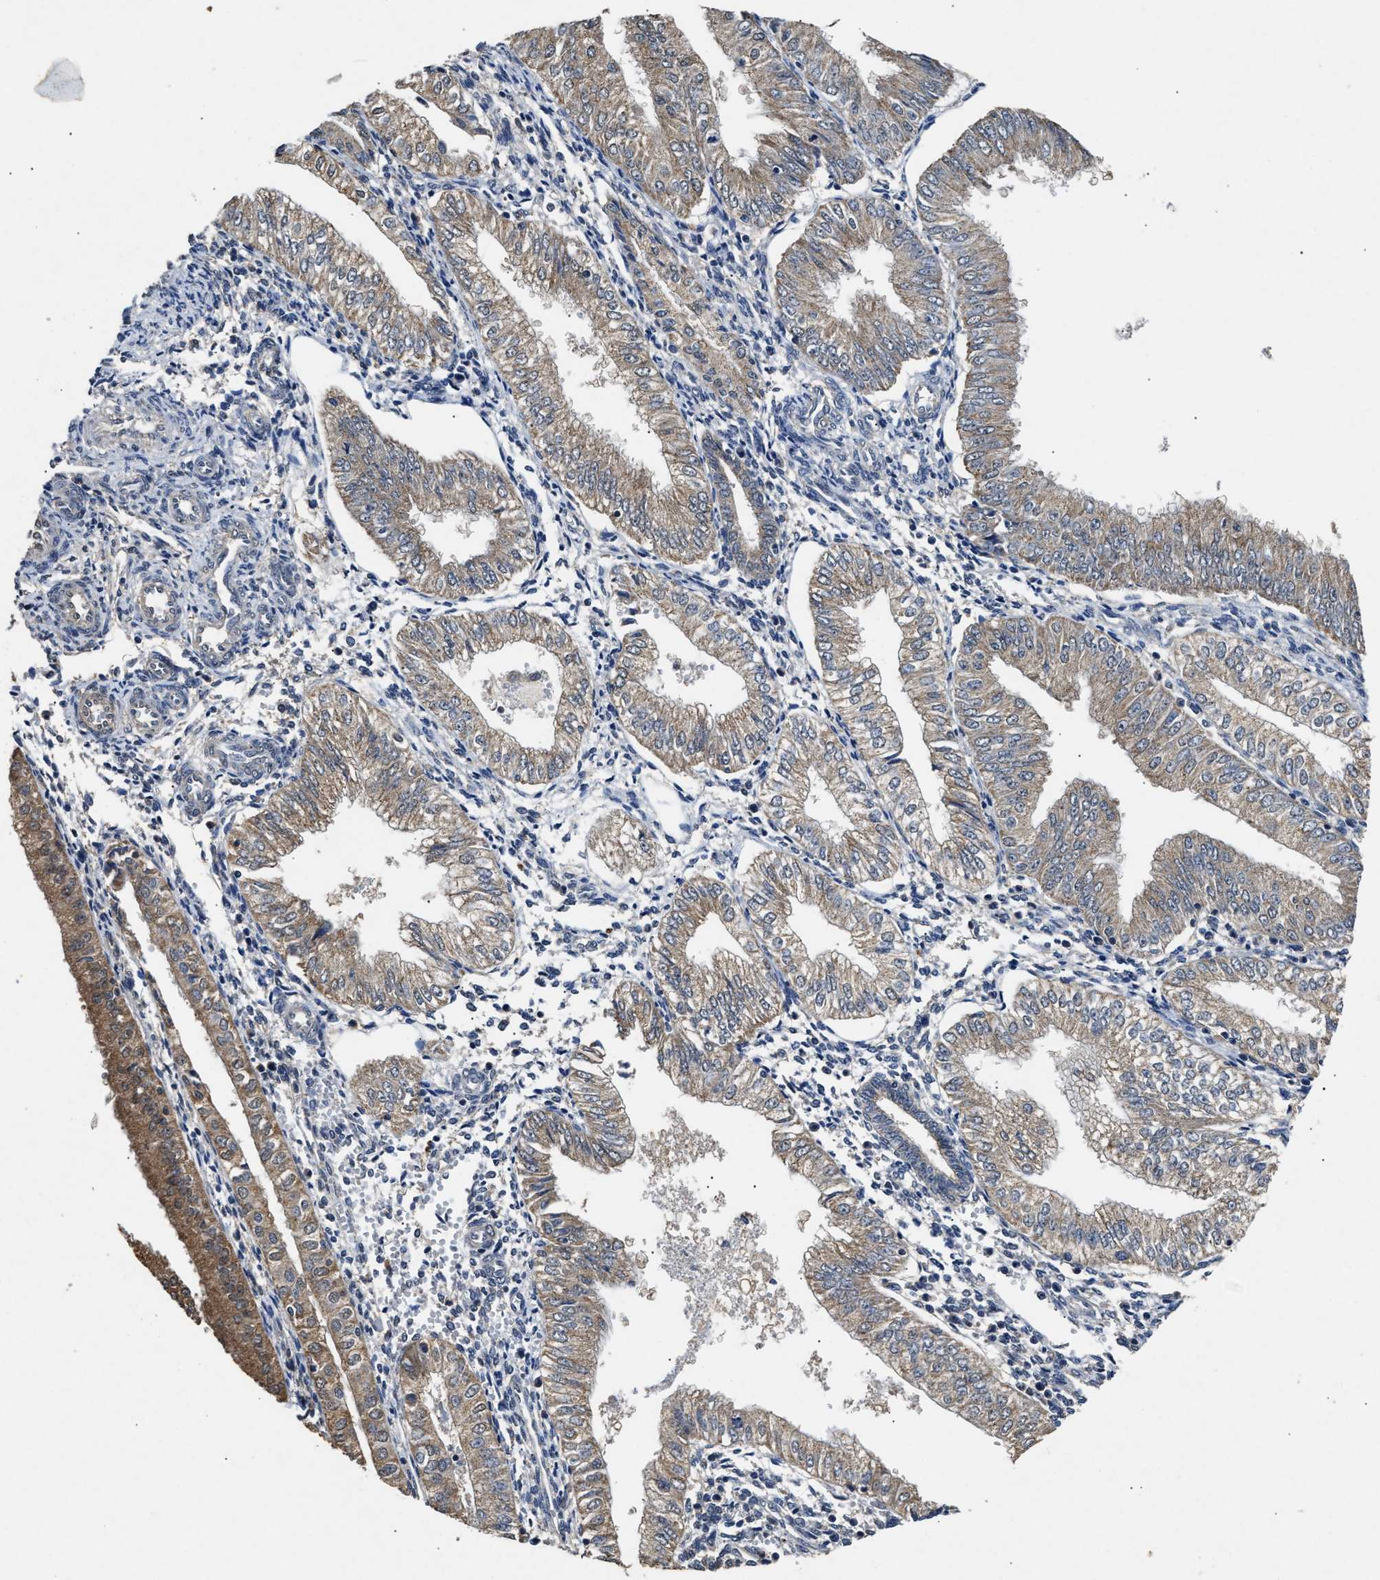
{"staining": {"intensity": "moderate", "quantity": "25%-75%", "location": "cytoplasmic/membranous"}, "tissue": "endometrial cancer", "cell_type": "Tumor cells", "image_type": "cancer", "snomed": [{"axis": "morphology", "description": "Adenocarcinoma, NOS"}, {"axis": "topography", "description": "Endometrium"}], "caption": "Adenocarcinoma (endometrial) tissue reveals moderate cytoplasmic/membranous positivity in about 25%-75% of tumor cells", "gene": "ACAT2", "patient": {"sex": "female", "age": 53}}